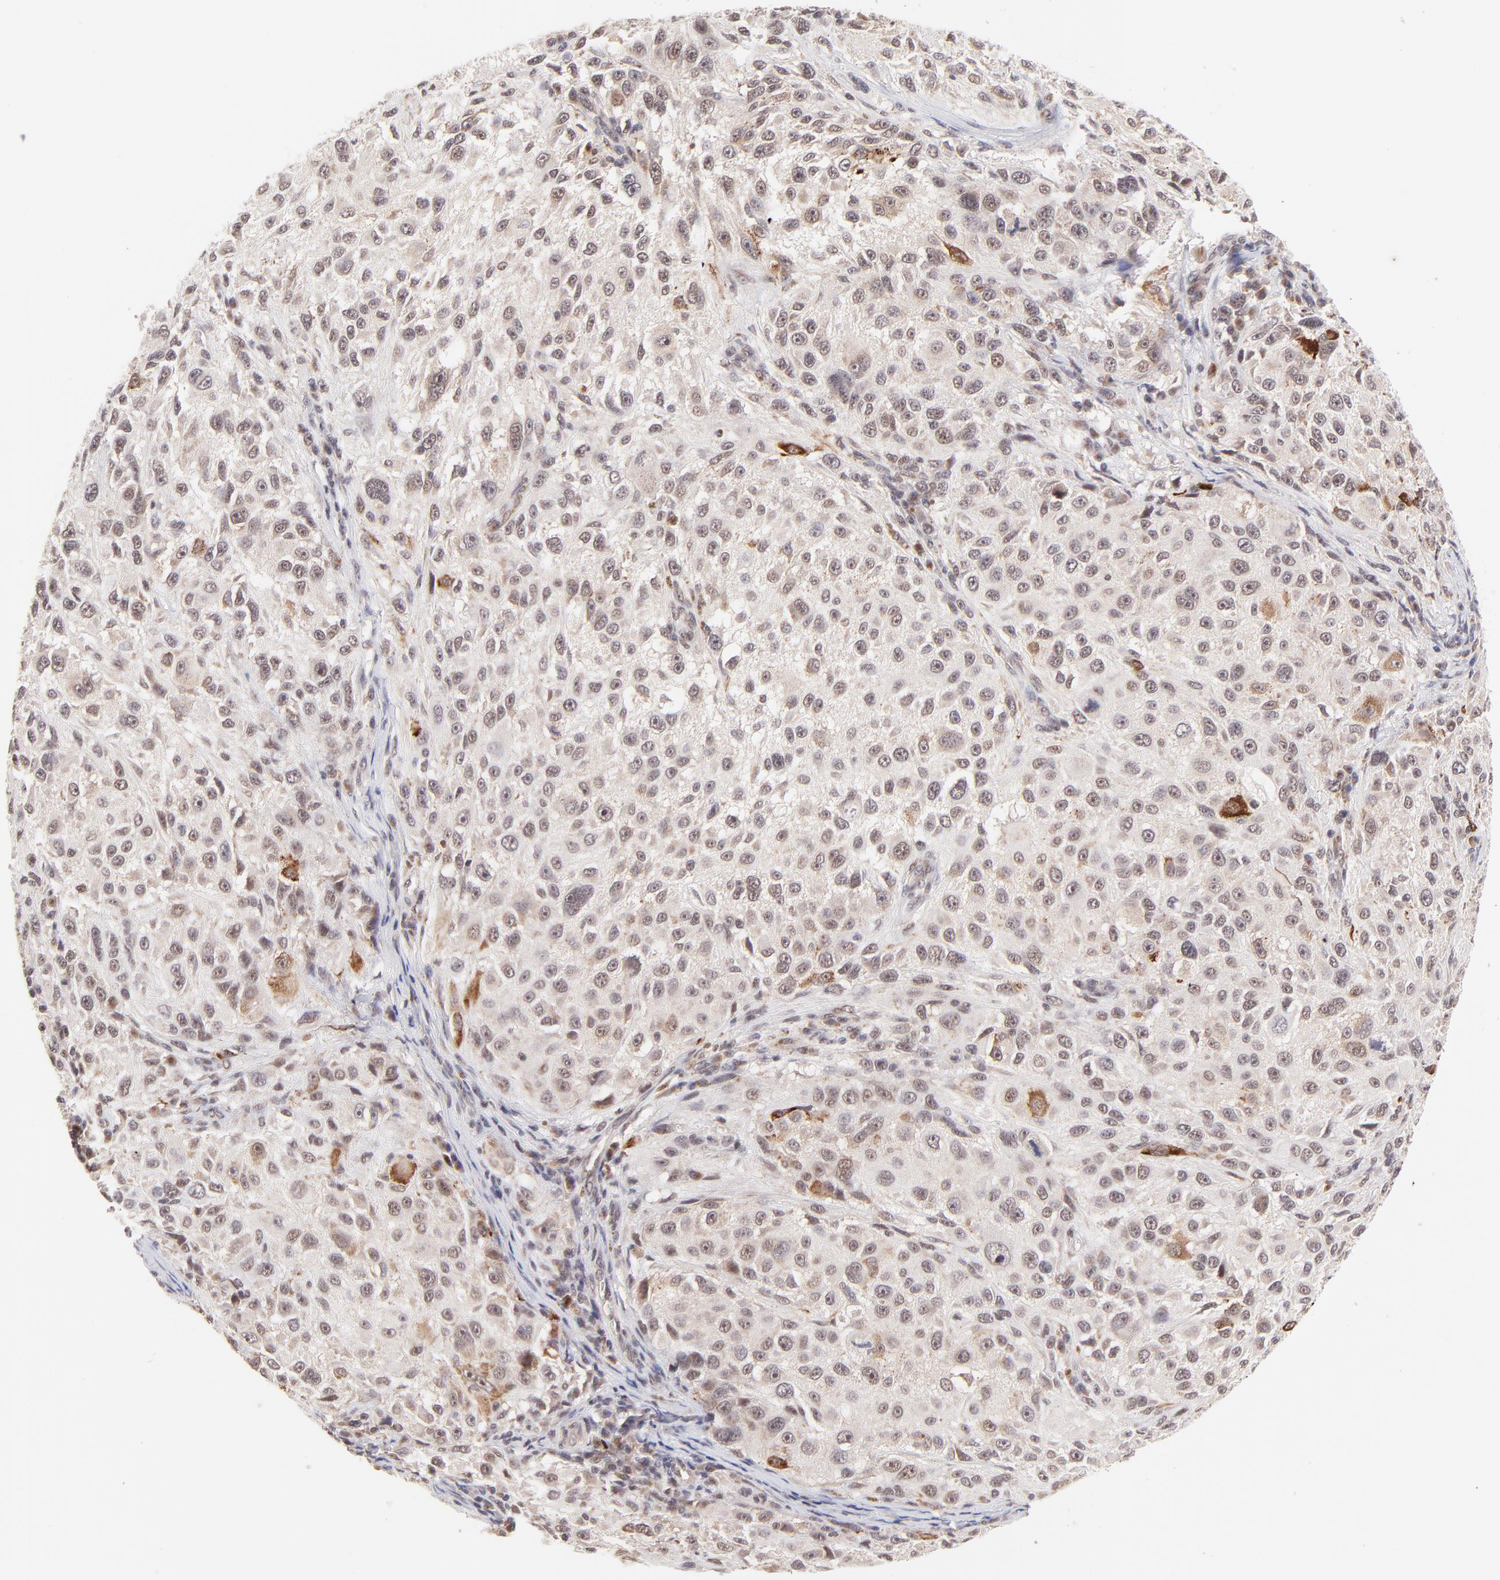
{"staining": {"intensity": "weak", "quantity": "25%-75%", "location": "nuclear"}, "tissue": "melanoma", "cell_type": "Tumor cells", "image_type": "cancer", "snomed": [{"axis": "morphology", "description": "Necrosis, NOS"}, {"axis": "morphology", "description": "Malignant melanoma, NOS"}, {"axis": "topography", "description": "Skin"}], "caption": "Weak nuclear protein staining is seen in approximately 25%-75% of tumor cells in melanoma. Ihc stains the protein in brown and the nuclei are stained blue.", "gene": "MED12", "patient": {"sex": "female", "age": 87}}